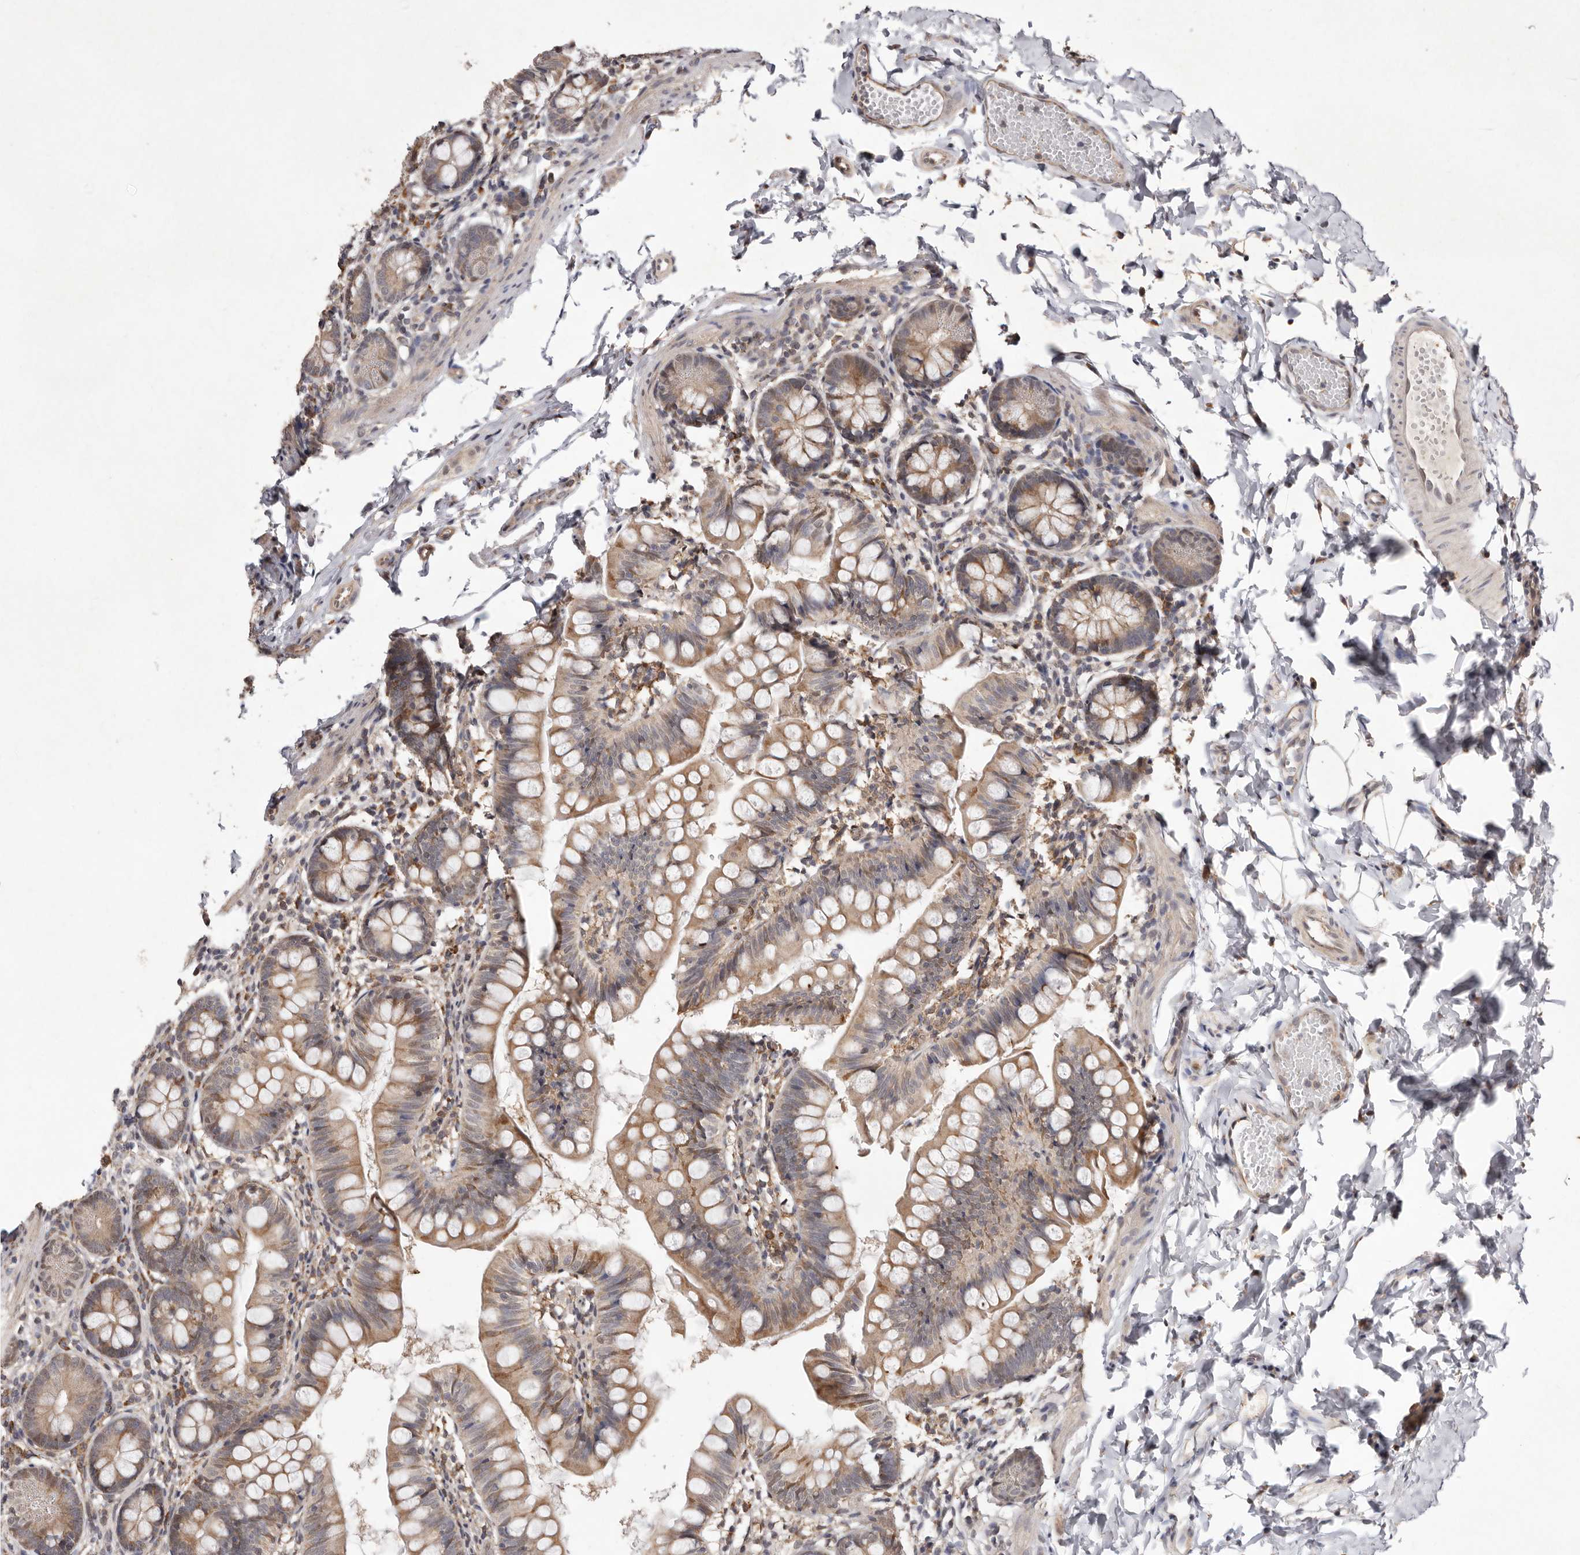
{"staining": {"intensity": "weak", "quantity": ">75%", "location": "cytoplasmic/membranous"}, "tissue": "small intestine", "cell_type": "Glandular cells", "image_type": "normal", "snomed": [{"axis": "morphology", "description": "Normal tissue, NOS"}, {"axis": "topography", "description": "Small intestine"}], "caption": "Normal small intestine was stained to show a protein in brown. There is low levels of weak cytoplasmic/membranous expression in about >75% of glandular cells. The staining was performed using DAB to visualize the protein expression in brown, while the nuclei were stained in blue with hematoxylin (Magnification: 20x).", "gene": "RRM2B", "patient": {"sex": "male", "age": 7}}